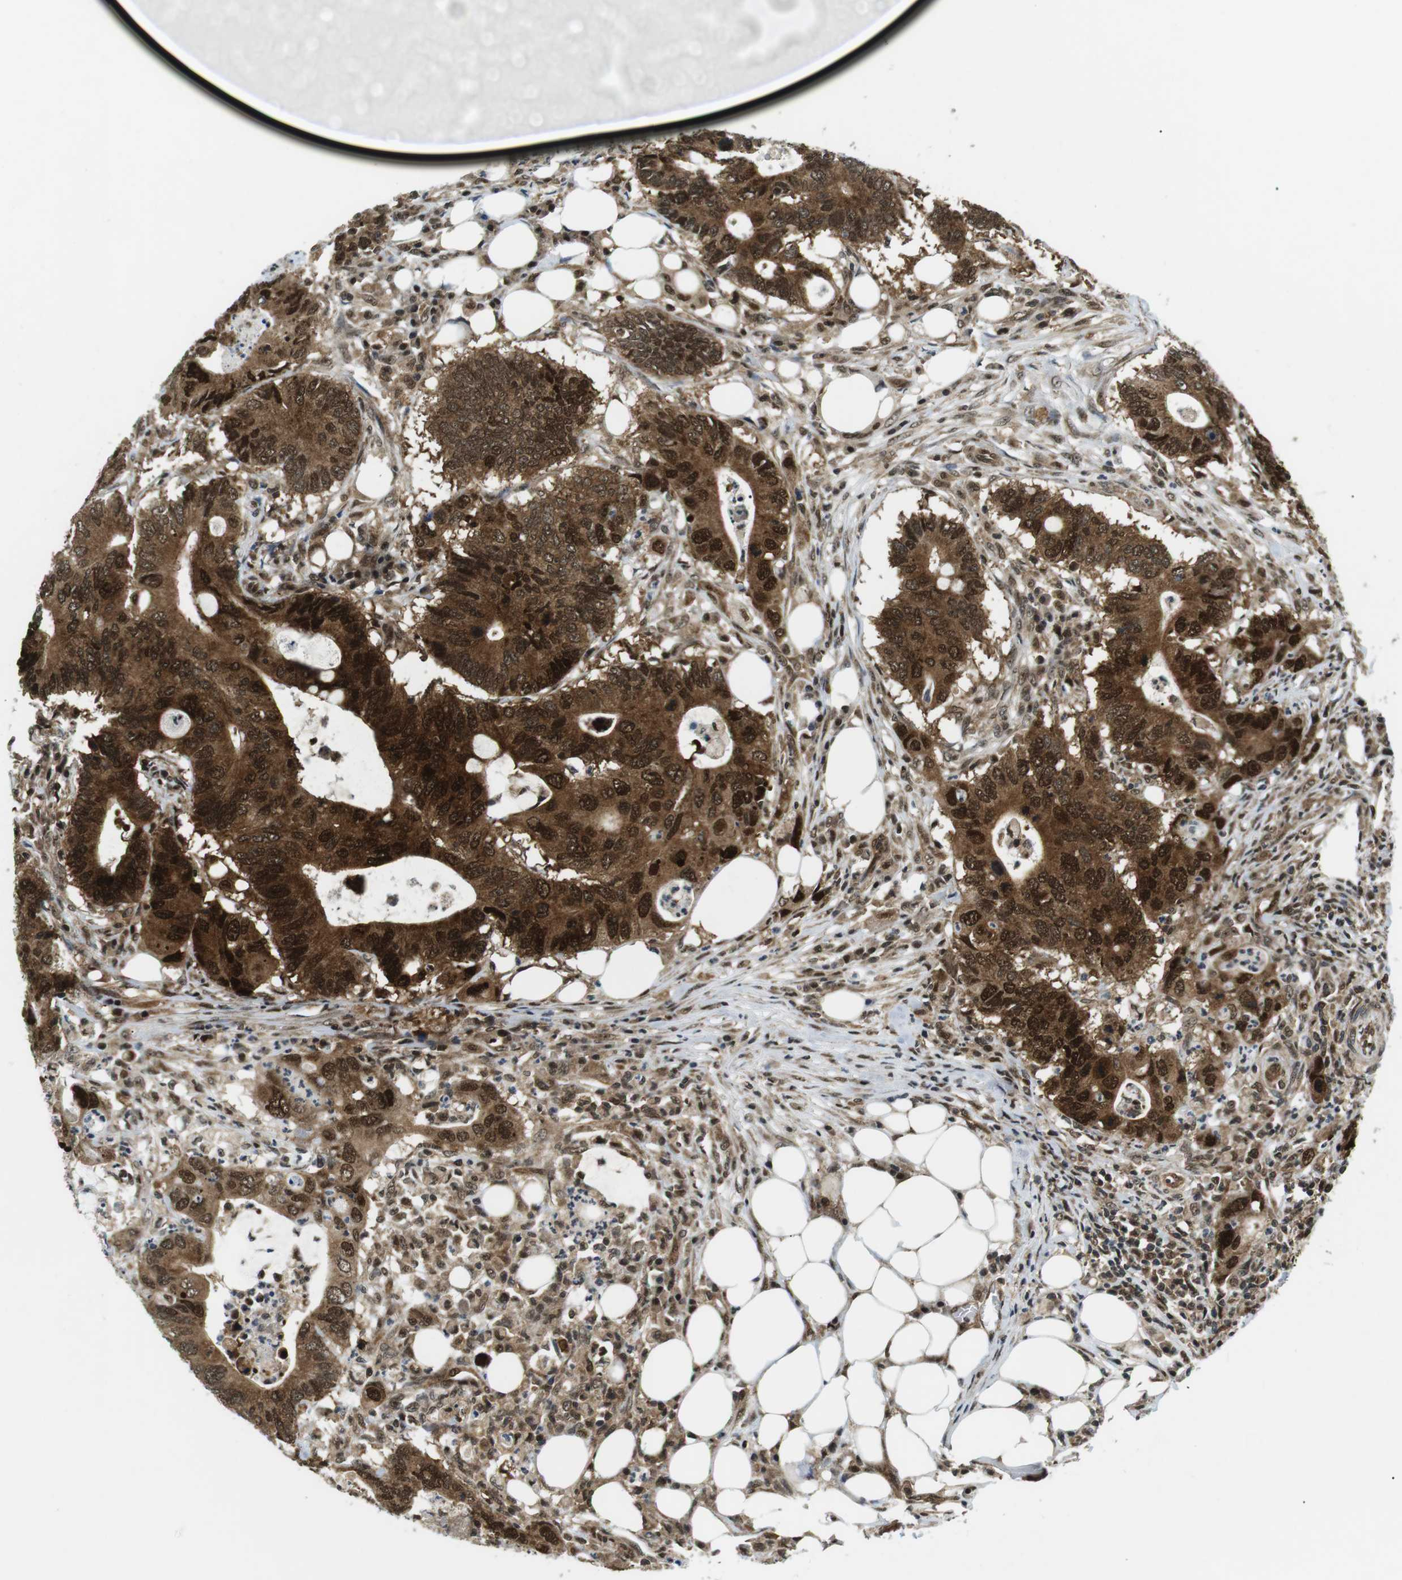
{"staining": {"intensity": "strong", "quantity": ">75%", "location": "cytoplasmic/membranous,nuclear"}, "tissue": "colorectal cancer", "cell_type": "Tumor cells", "image_type": "cancer", "snomed": [{"axis": "morphology", "description": "Adenocarcinoma, NOS"}, {"axis": "topography", "description": "Colon"}], "caption": "Brown immunohistochemical staining in colorectal adenocarcinoma reveals strong cytoplasmic/membranous and nuclear positivity in approximately >75% of tumor cells.", "gene": "CSNK2B", "patient": {"sex": "male", "age": 71}}